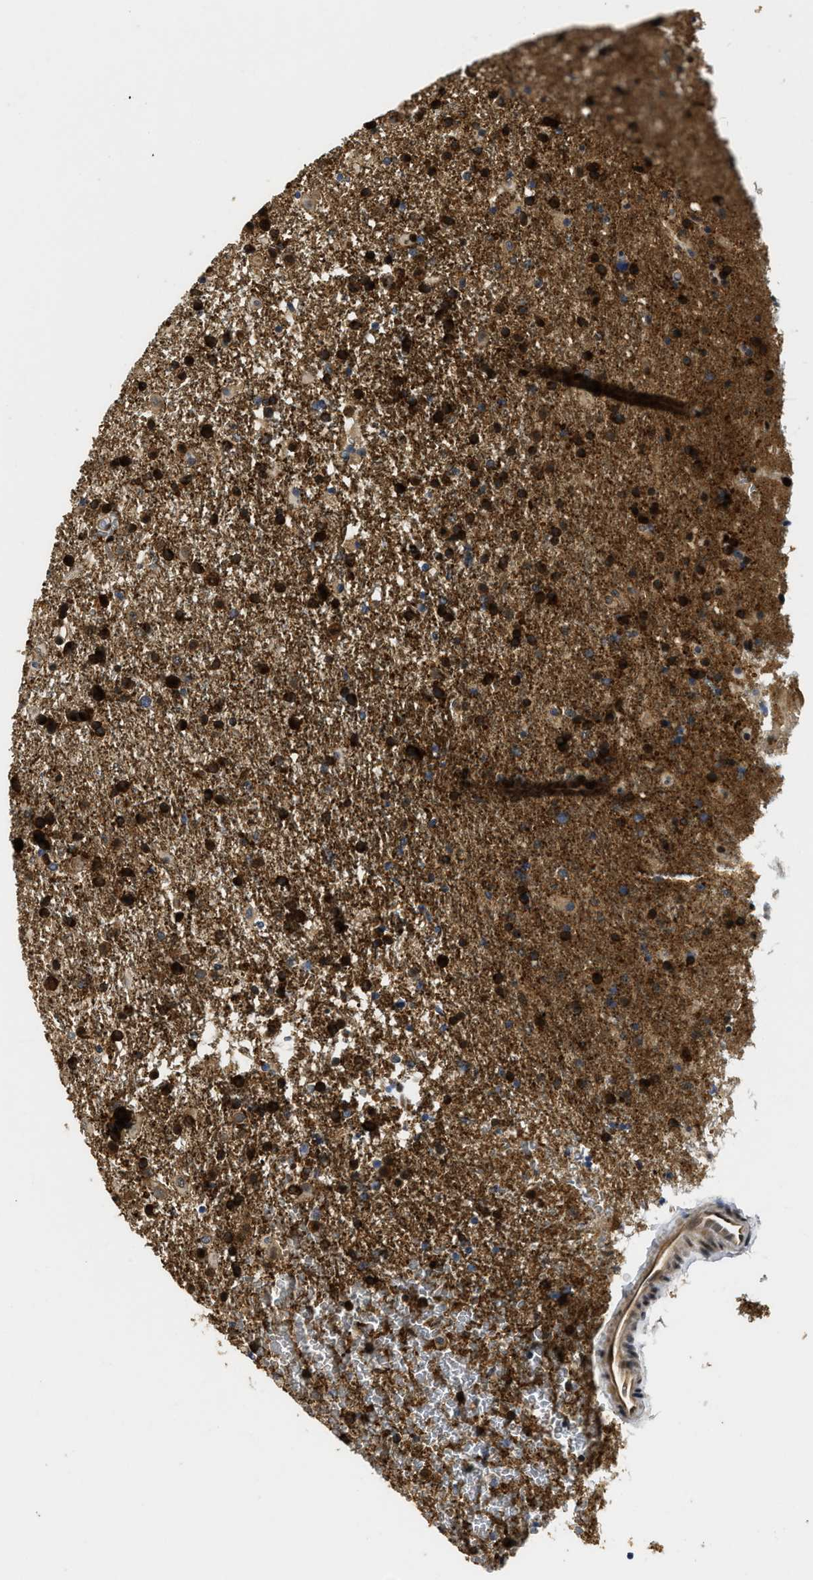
{"staining": {"intensity": "strong", "quantity": ">75%", "location": "cytoplasmic/membranous"}, "tissue": "glioma", "cell_type": "Tumor cells", "image_type": "cancer", "snomed": [{"axis": "morphology", "description": "Glioma, malignant, Low grade"}, {"axis": "topography", "description": "Brain"}], "caption": "Immunohistochemical staining of glioma displays strong cytoplasmic/membranous protein positivity in about >75% of tumor cells.", "gene": "ADSL", "patient": {"sex": "male", "age": 65}}